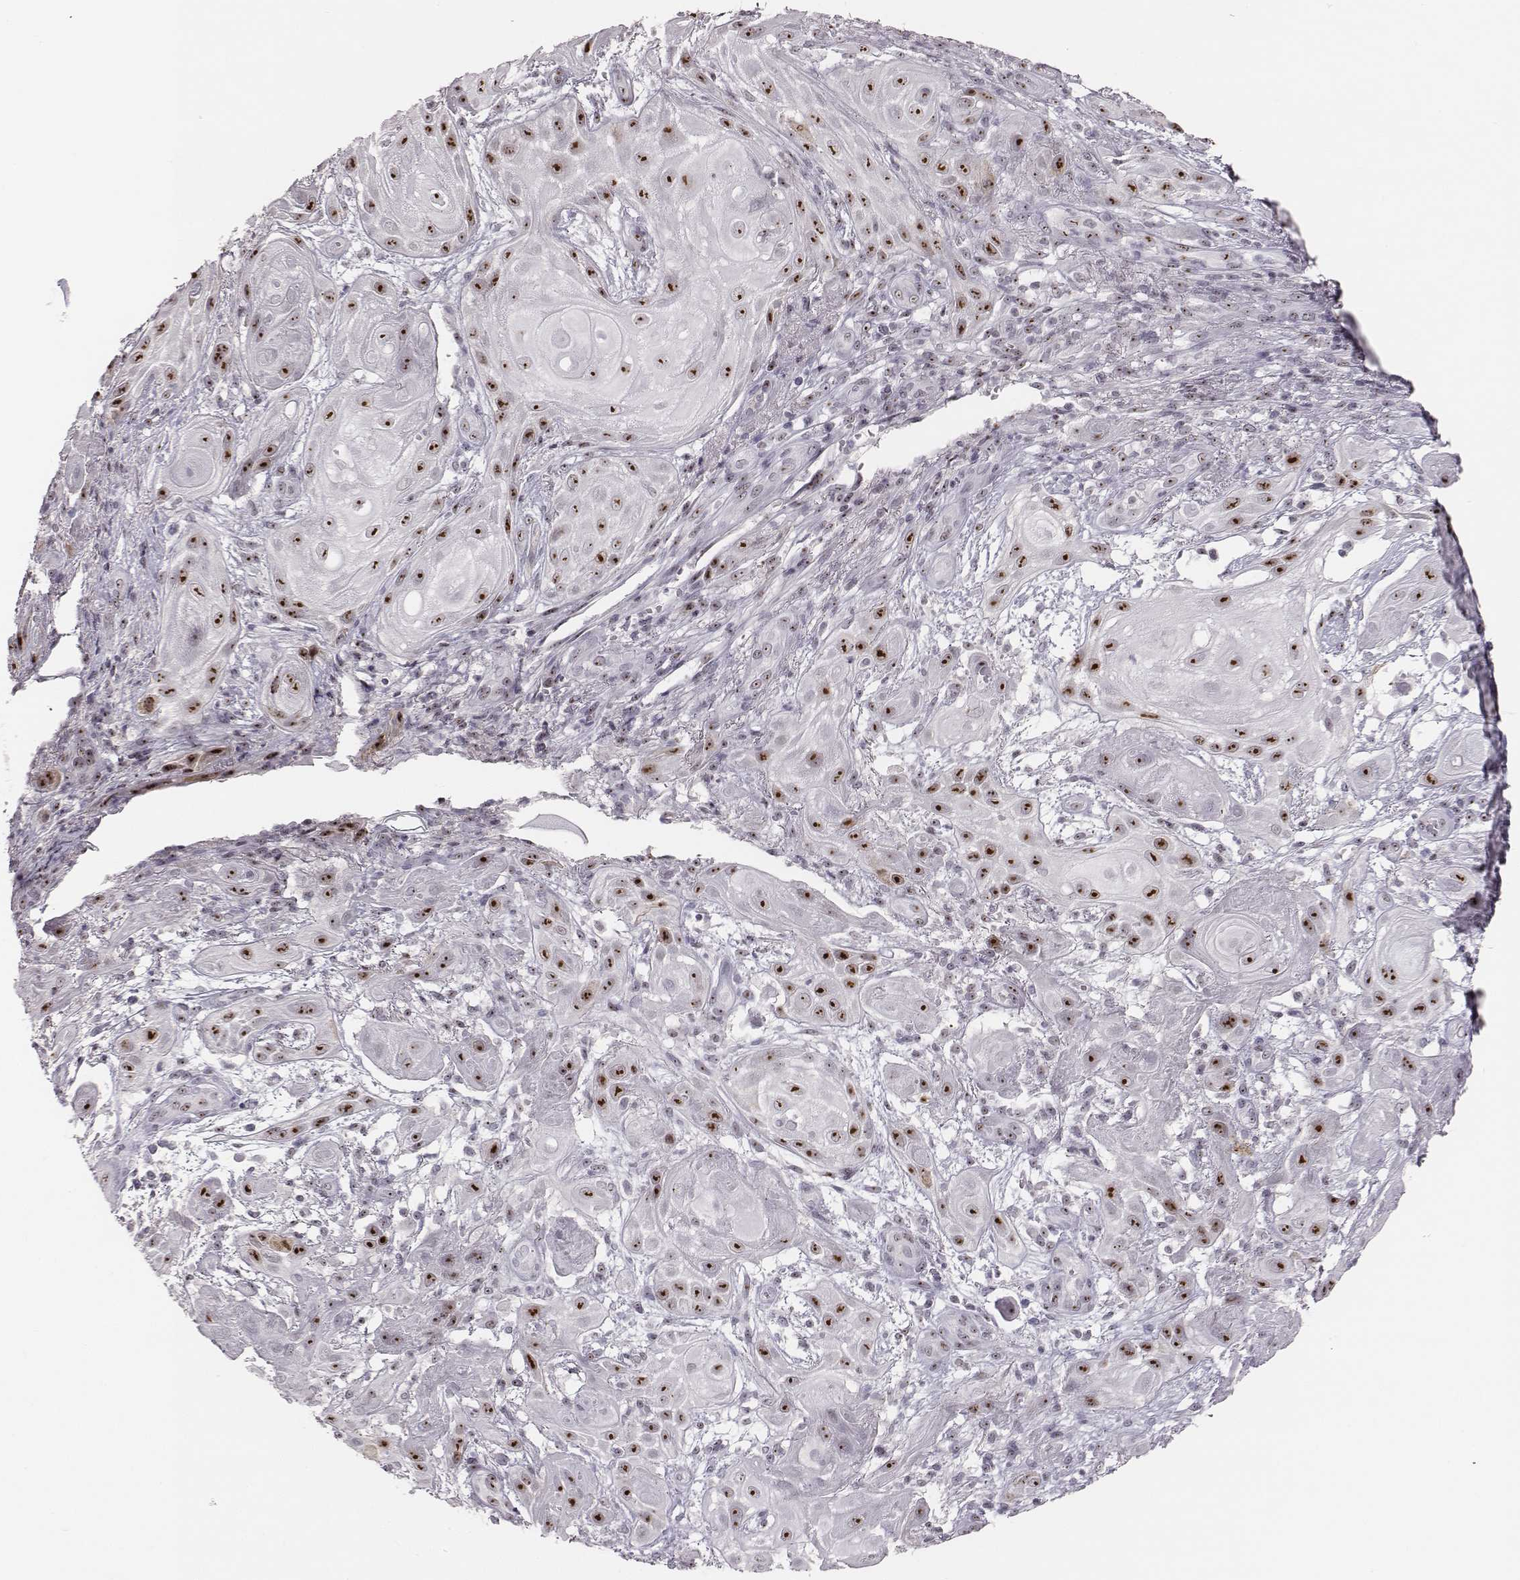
{"staining": {"intensity": "strong", "quantity": ">75%", "location": "nuclear"}, "tissue": "skin cancer", "cell_type": "Tumor cells", "image_type": "cancer", "snomed": [{"axis": "morphology", "description": "Squamous cell carcinoma, NOS"}, {"axis": "topography", "description": "Skin"}], "caption": "Immunohistochemistry (IHC) of human skin squamous cell carcinoma shows high levels of strong nuclear expression in approximately >75% of tumor cells. Nuclei are stained in blue.", "gene": "NIFK", "patient": {"sex": "male", "age": 62}}